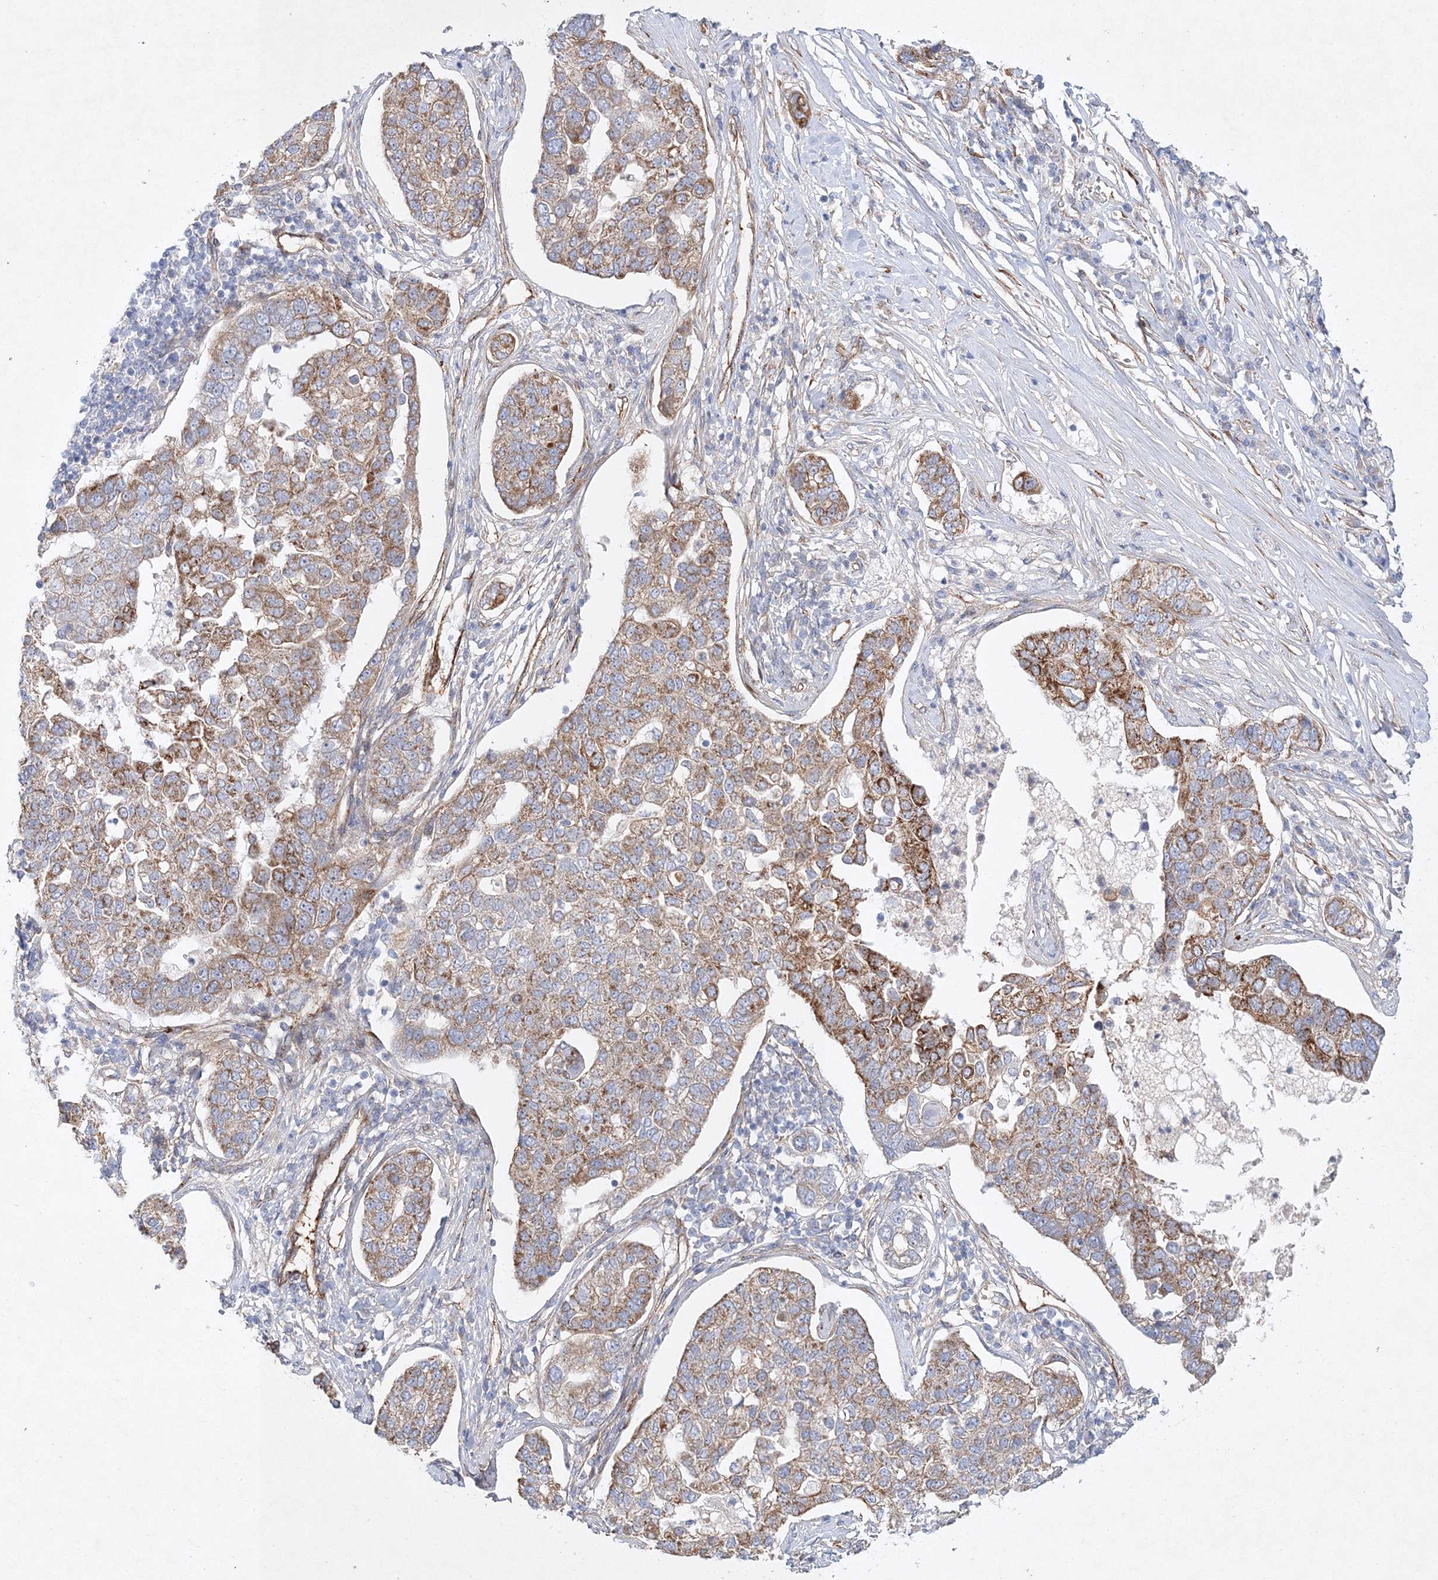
{"staining": {"intensity": "negative", "quantity": "none", "location": "none"}, "tissue": "pancreatic cancer", "cell_type": "Tumor cells", "image_type": "cancer", "snomed": [{"axis": "morphology", "description": "Adenocarcinoma, NOS"}, {"axis": "topography", "description": "Pancreas"}], "caption": "Micrograph shows no significant protein staining in tumor cells of adenocarcinoma (pancreatic).", "gene": "ZFYVE16", "patient": {"sex": "female", "age": 61}}